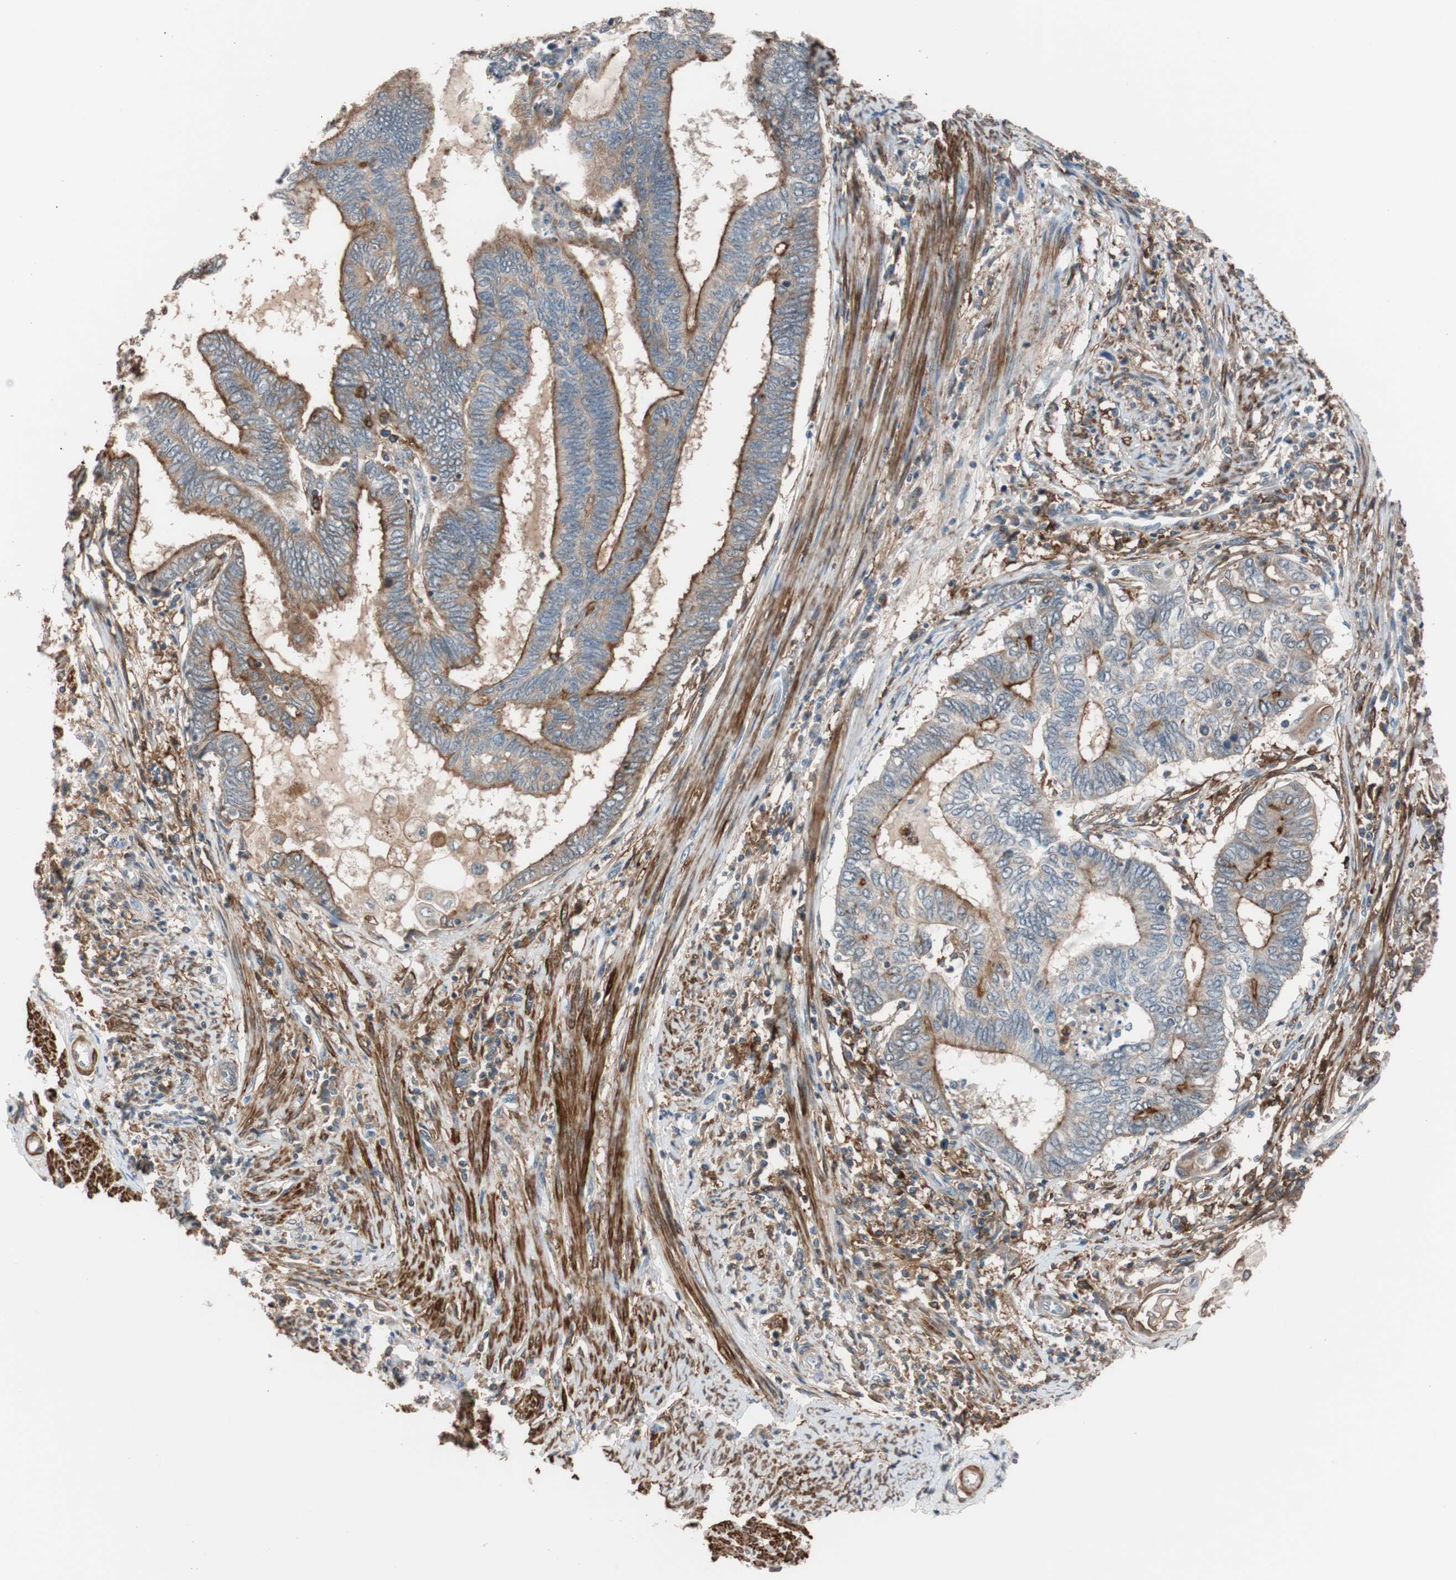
{"staining": {"intensity": "weak", "quantity": "25%-75%", "location": "cytoplasmic/membranous"}, "tissue": "endometrial cancer", "cell_type": "Tumor cells", "image_type": "cancer", "snomed": [{"axis": "morphology", "description": "Adenocarcinoma, NOS"}, {"axis": "topography", "description": "Uterus"}, {"axis": "topography", "description": "Endometrium"}], "caption": "Immunohistochemistry (IHC) (DAB) staining of endometrial cancer (adenocarcinoma) reveals weak cytoplasmic/membranous protein positivity in about 25%-75% of tumor cells.", "gene": "LITAF", "patient": {"sex": "female", "age": 70}}